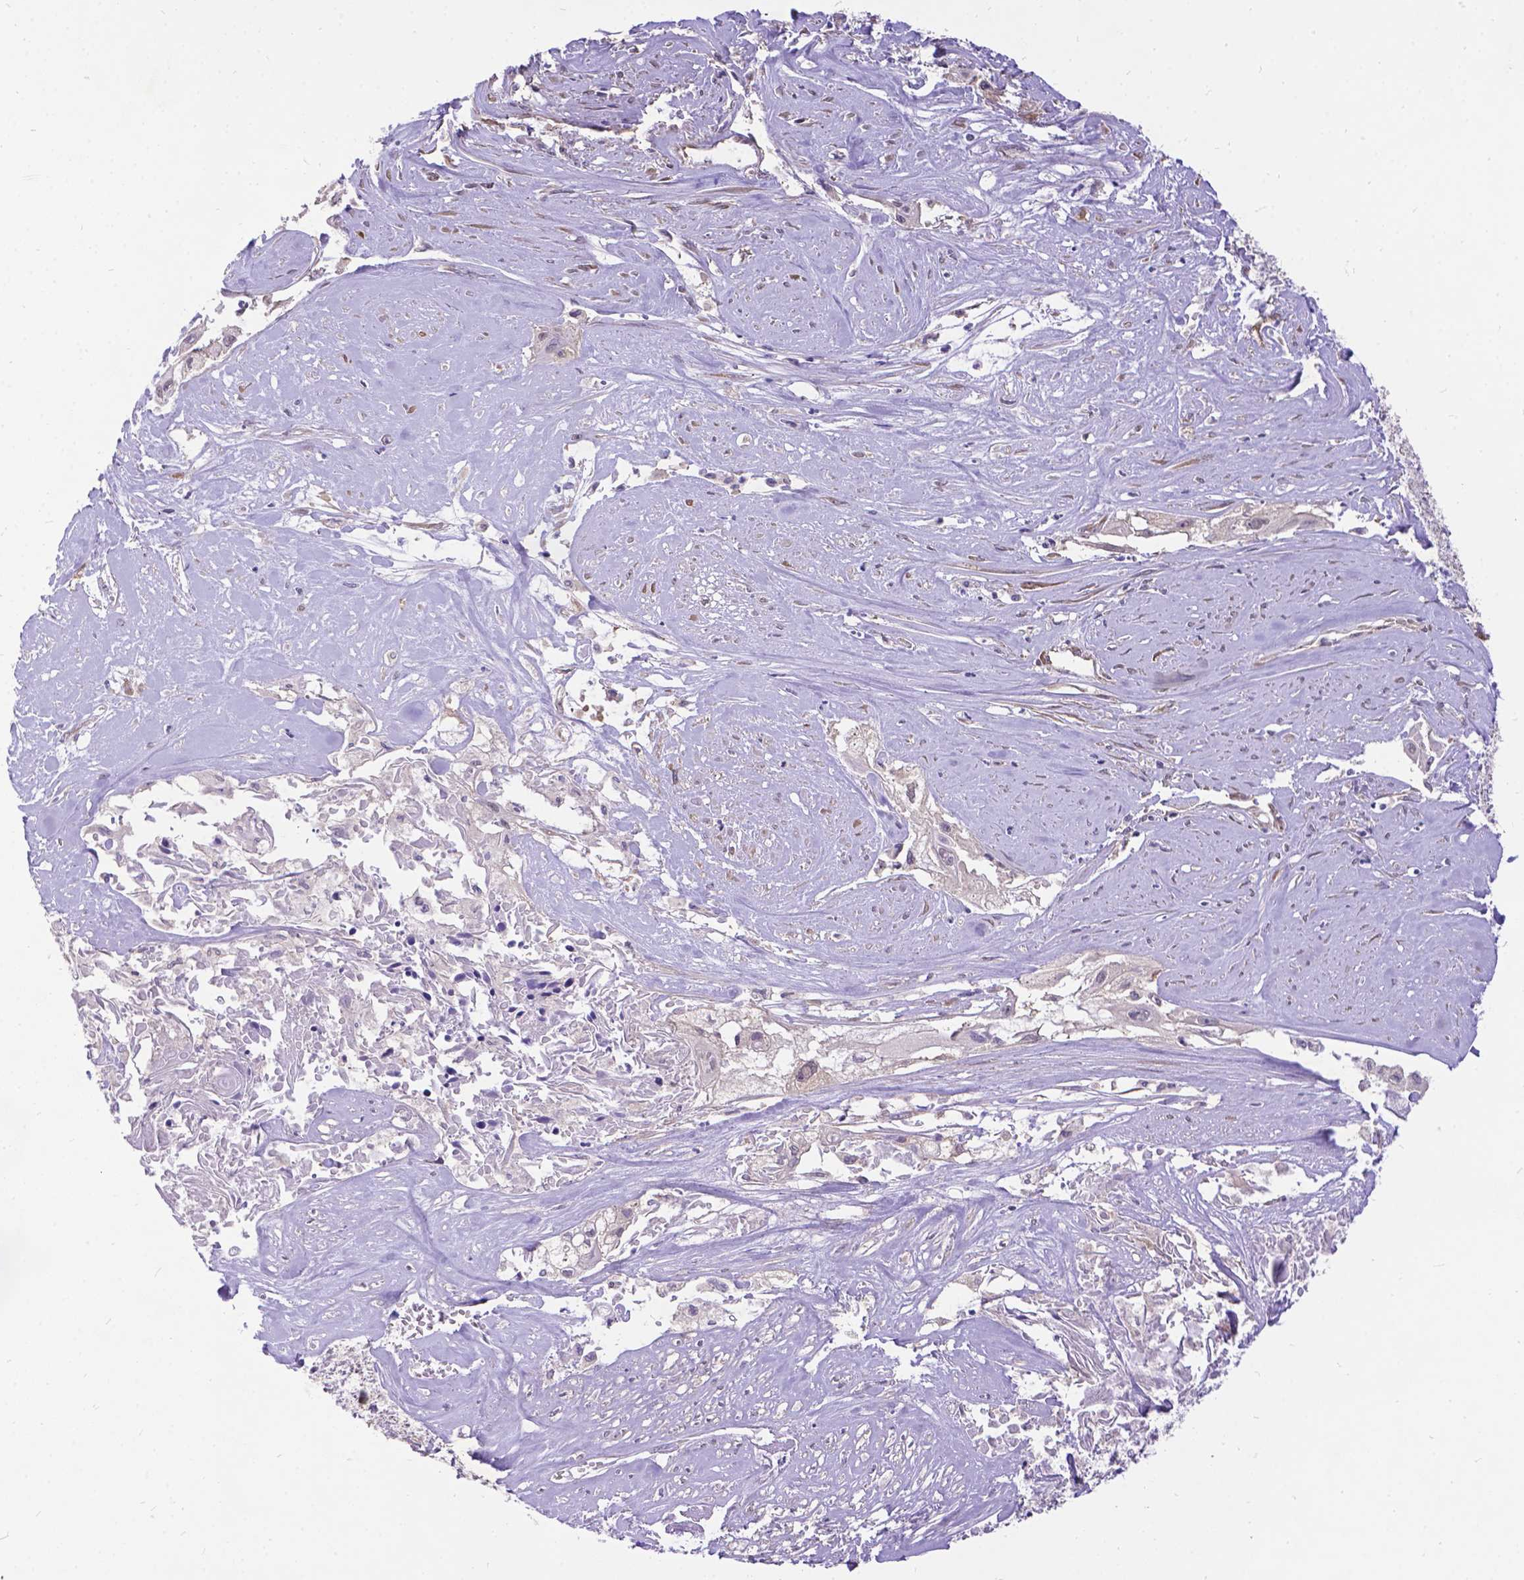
{"staining": {"intensity": "negative", "quantity": "none", "location": "none"}, "tissue": "cervical cancer", "cell_type": "Tumor cells", "image_type": "cancer", "snomed": [{"axis": "morphology", "description": "Squamous cell carcinoma, NOS"}, {"axis": "topography", "description": "Cervix"}], "caption": "This image is of squamous cell carcinoma (cervical) stained with IHC to label a protein in brown with the nuclei are counter-stained blue. There is no positivity in tumor cells.", "gene": "DENND6A", "patient": {"sex": "female", "age": 49}}